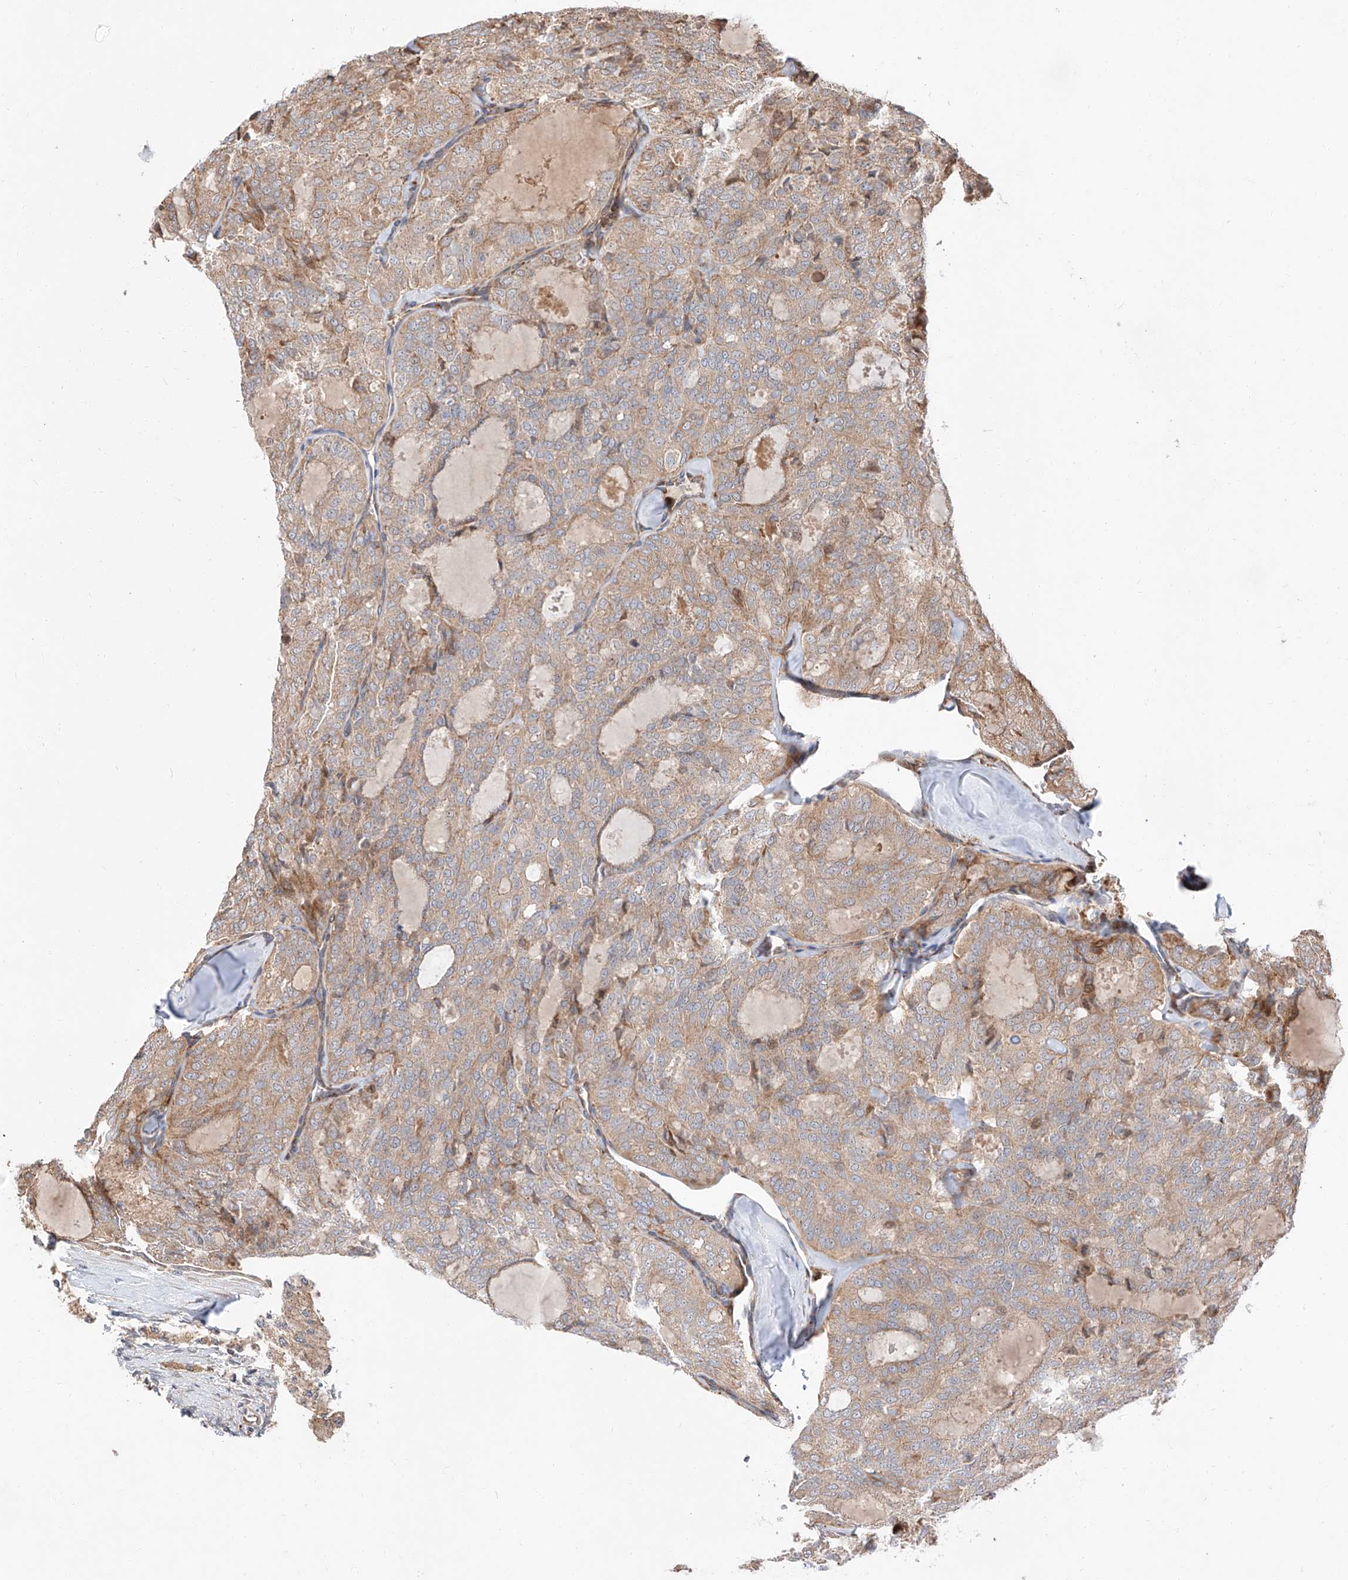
{"staining": {"intensity": "weak", "quantity": ">75%", "location": "cytoplasmic/membranous"}, "tissue": "thyroid cancer", "cell_type": "Tumor cells", "image_type": "cancer", "snomed": [{"axis": "morphology", "description": "Follicular adenoma carcinoma, NOS"}, {"axis": "topography", "description": "Thyroid gland"}], "caption": "Protein staining demonstrates weak cytoplasmic/membranous expression in about >75% of tumor cells in thyroid follicular adenoma carcinoma. (brown staining indicates protein expression, while blue staining denotes nuclei).", "gene": "DIRAS3", "patient": {"sex": "male", "age": 75}}